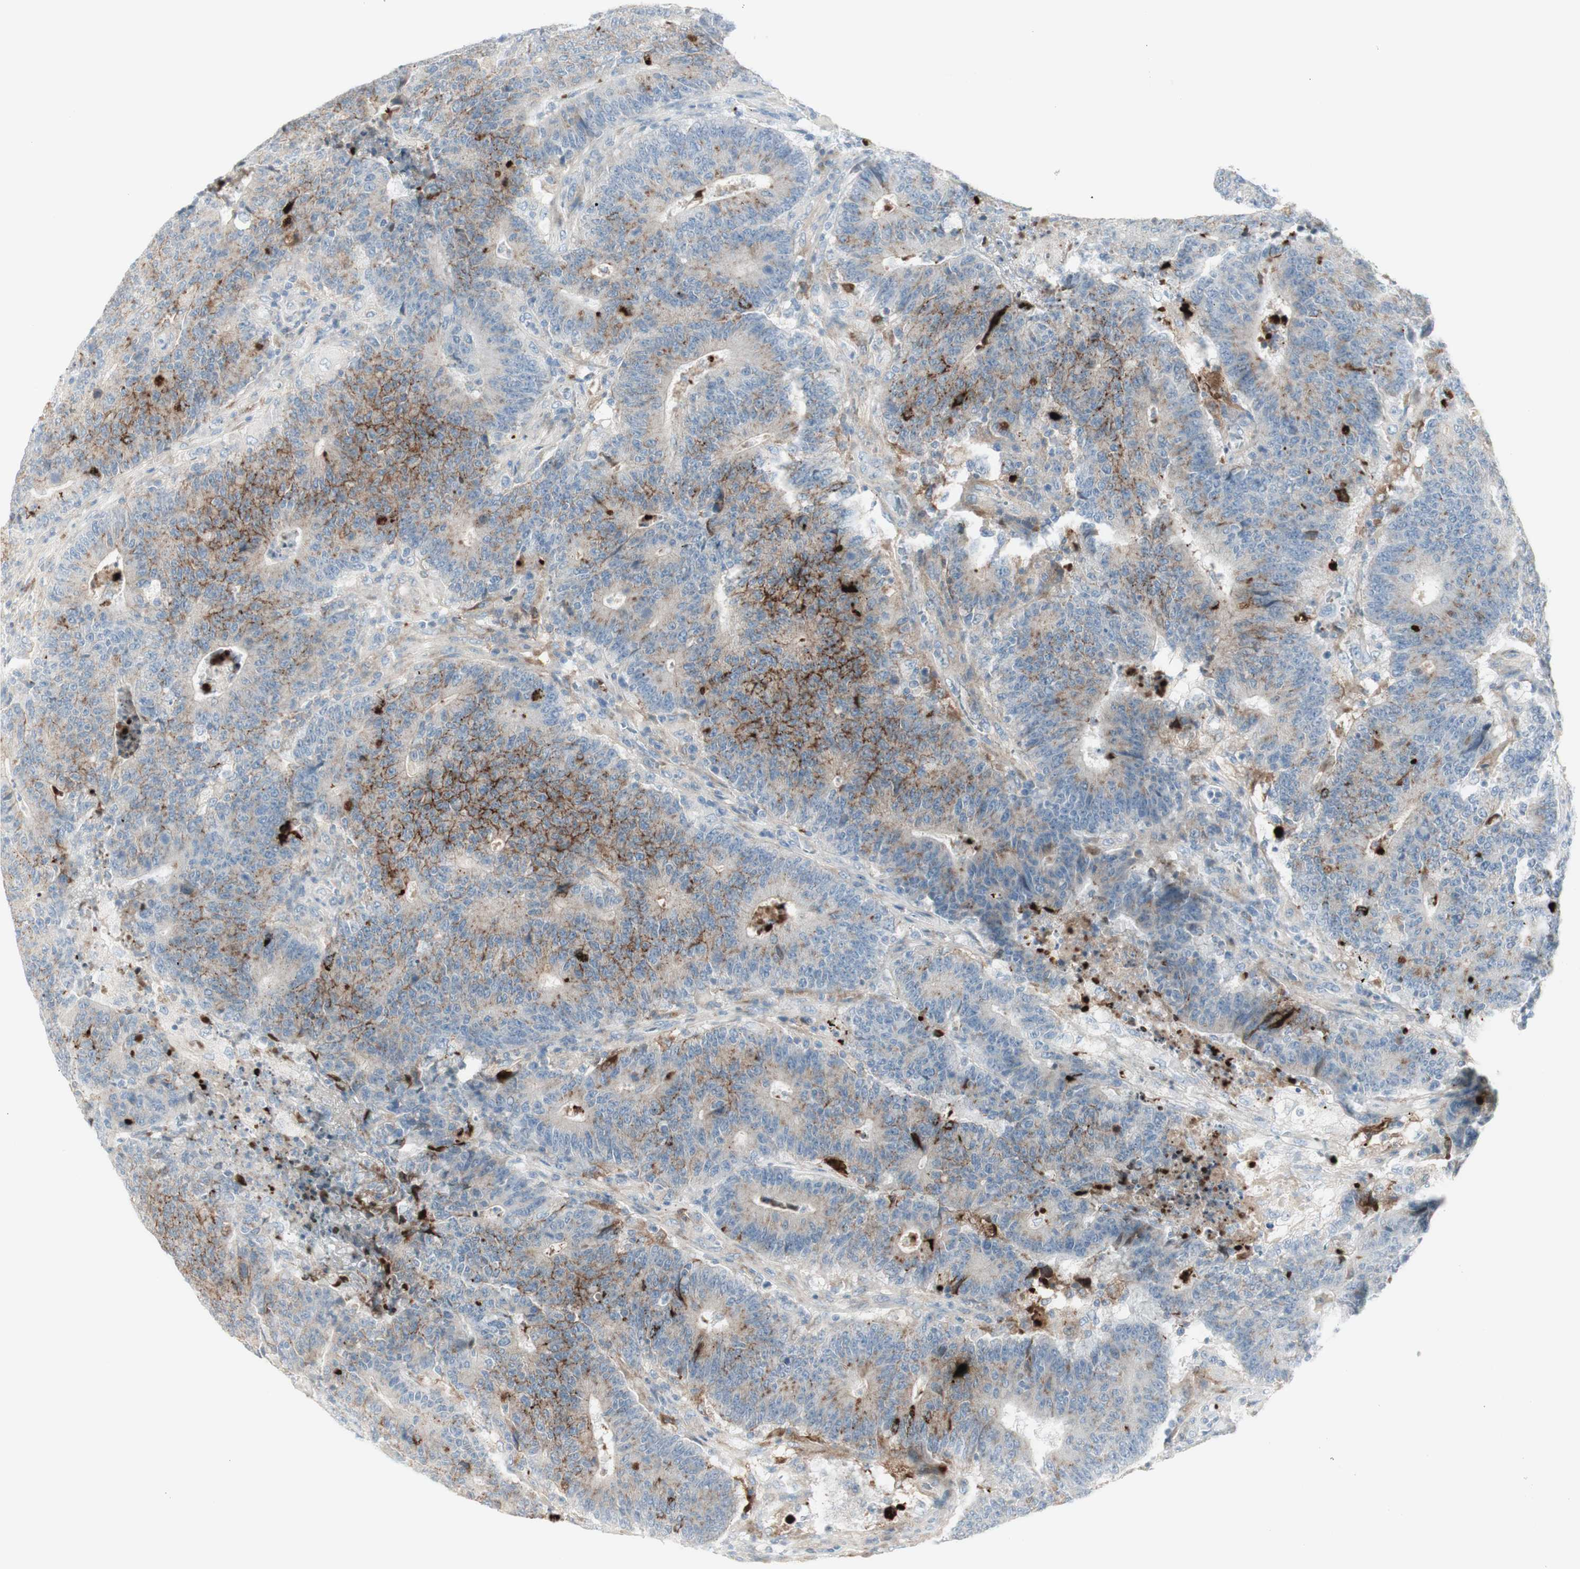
{"staining": {"intensity": "weak", "quantity": "25%-75%", "location": "cytoplasmic/membranous"}, "tissue": "colorectal cancer", "cell_type": "Tumor cells", "image_type": "cancer", "snomed": [{"axis": "morphology", "description": "Normal tissue, NOS"}, {"axis": "morphology", "description": "Adenocarcinoma, NOS"}, {"axis": "topography", "description": "Colon"}], "caption": "Weak cytoplasmic/membranous protein expression is present in approximately 25%-75% of tumor cells in colorectal cancer (adenocarcinoma).", "gene": "MDK", "patient": {"sex": "female", "age": 75}}